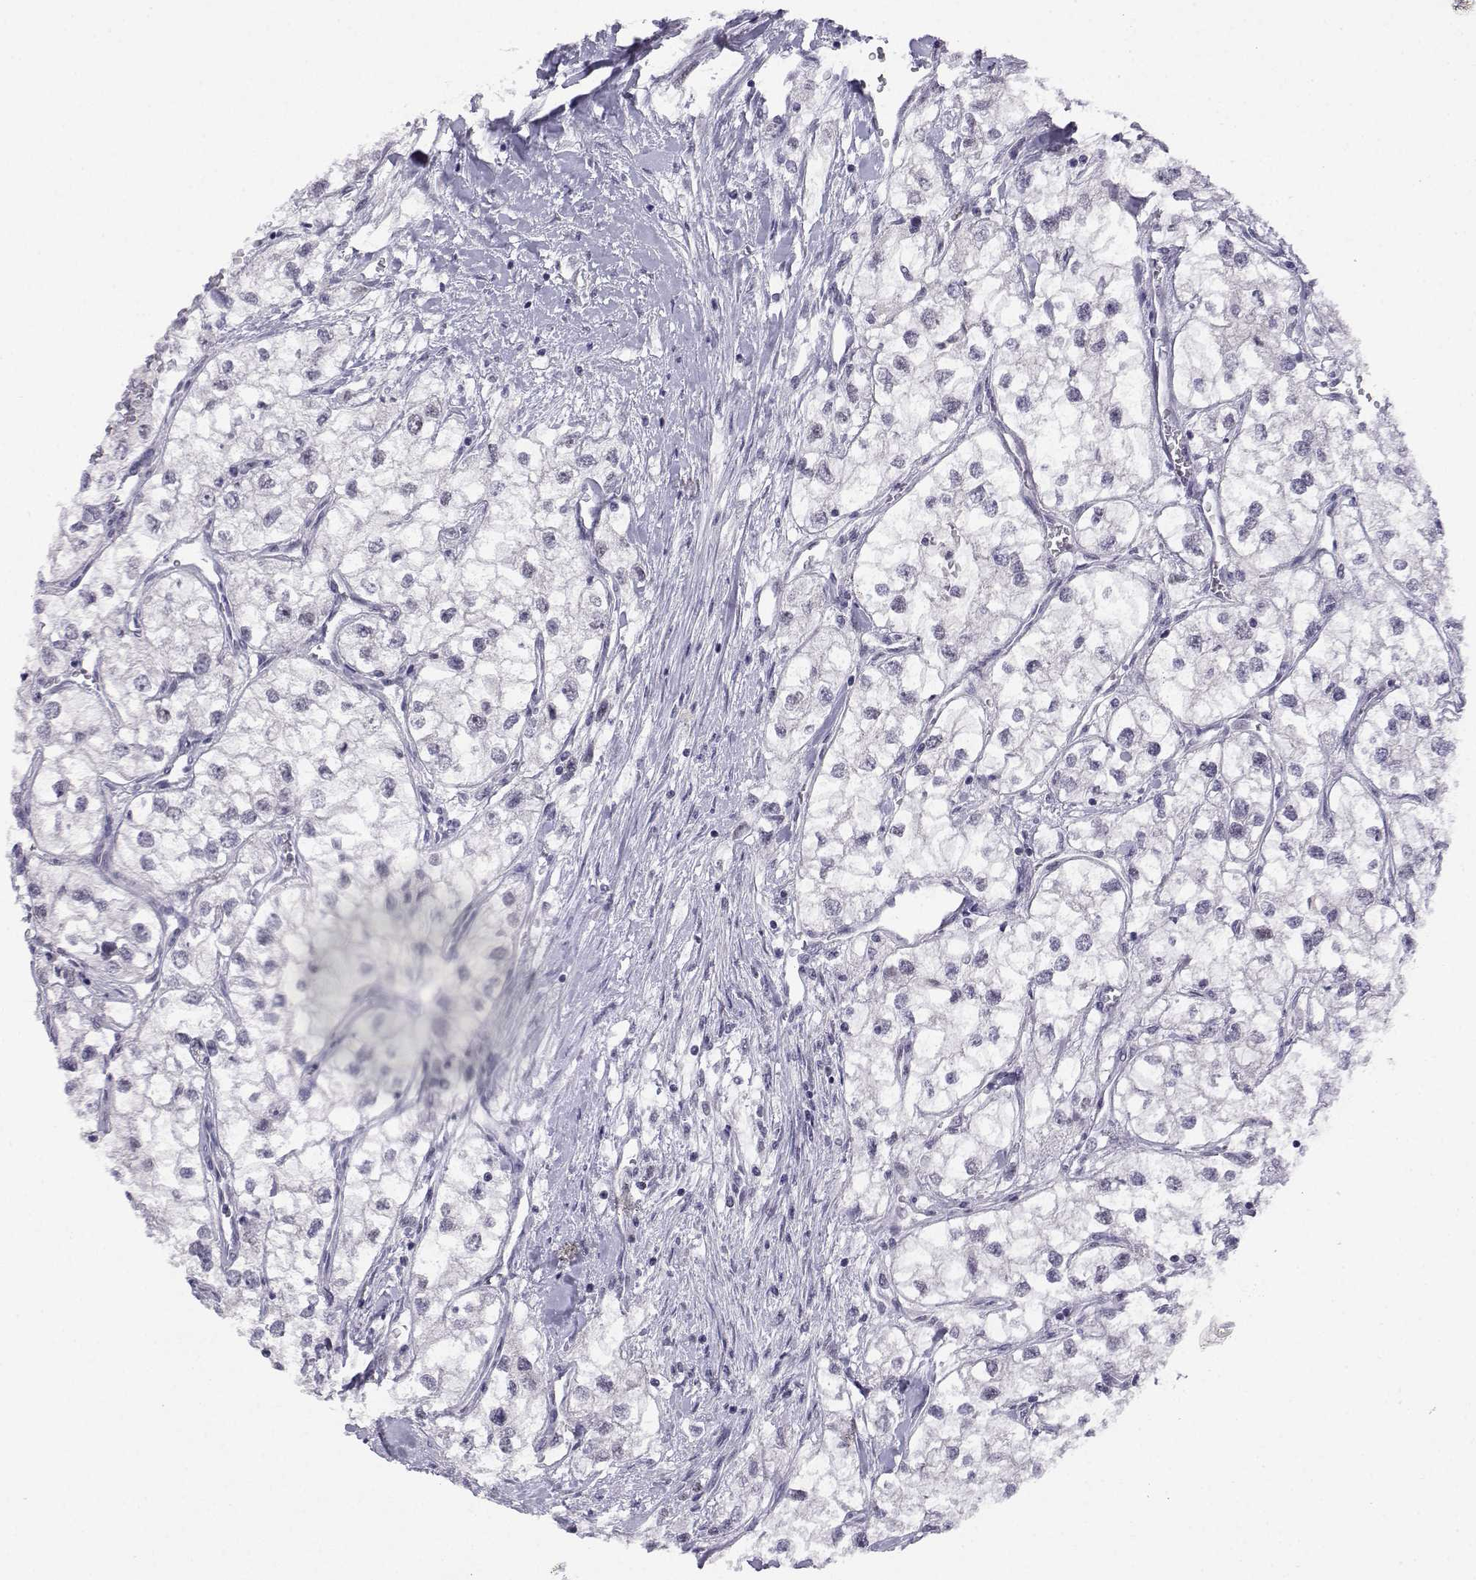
{"staining": {"intensity": "negative", "quantity": "none", "location": "none"}, "tissue": "renal cancer", "cell_type": "Tumor cells", "image_type": "cancer", "snomed": [{"axis": "morphology", "description": "Adenocarcinoma, NOS"}, {"axis": "topography", "description": "Kidney"}], "caption": "Adenocarcinoma (renal) stained for a protein using immunohistochemistry (IHC) shows no positivity tumor cells.", "gene": "MED26", "patient": {"sex": "male", "age": 59}}